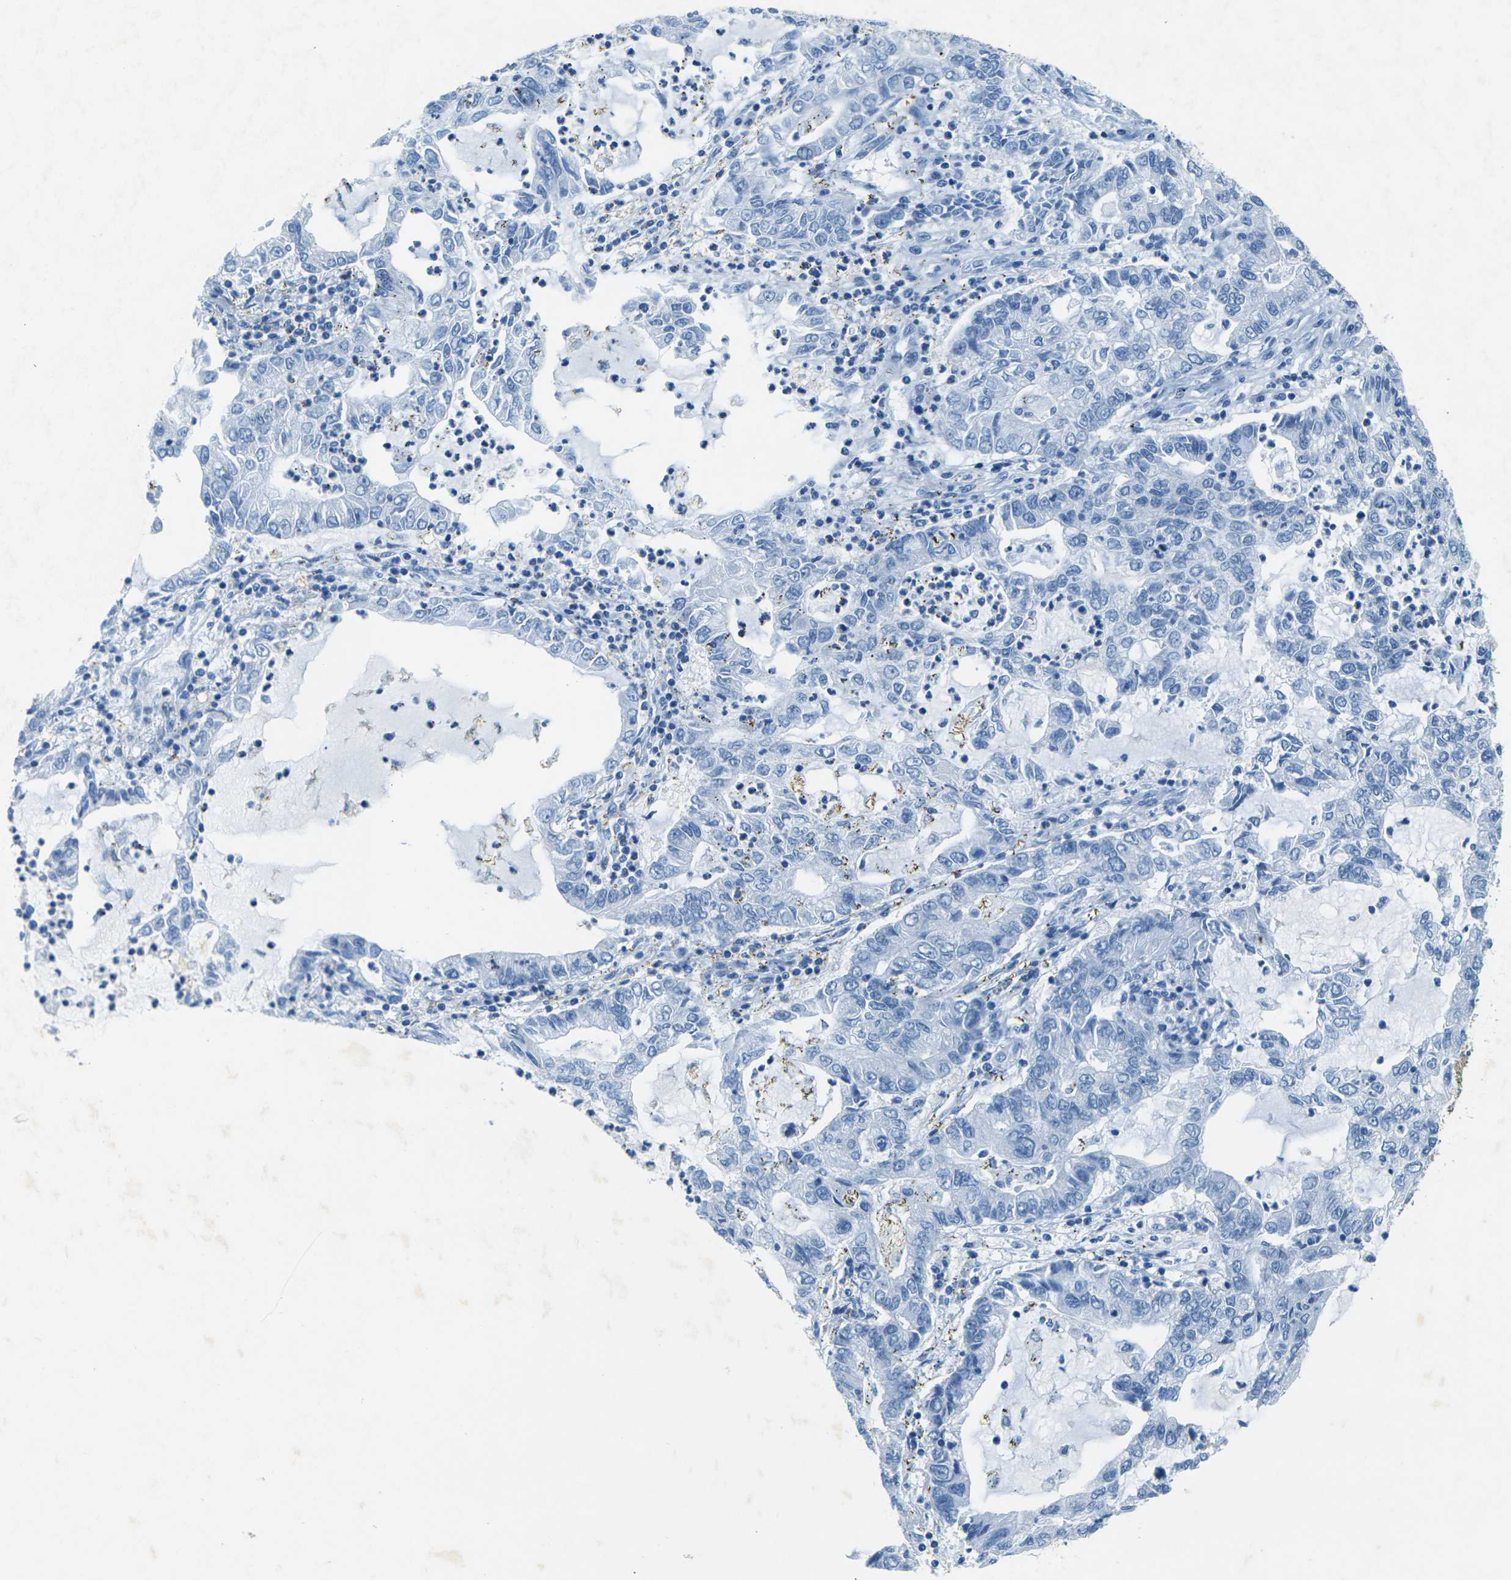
{"staining": {"intensity": "negative", "quantity": "none", "location": "none"}, "tissue": "lung cancer", "cell_type": "Tumor cells", "image_type": "cancer", "snomed": [{"axis": "morphology", "description": "Adenocarcinoma, NOS"}, {"axis": "topography", "description": "Lung"}], "caption": "High magnification brightfield microscopy of lung adenocarcinoma stained with DAB (brown) and counterstained with hematoxylin (blue): tumor cells show no significant positivity.", "gene": "SORT1", "patient": {"sex": "female", "age": 51}}